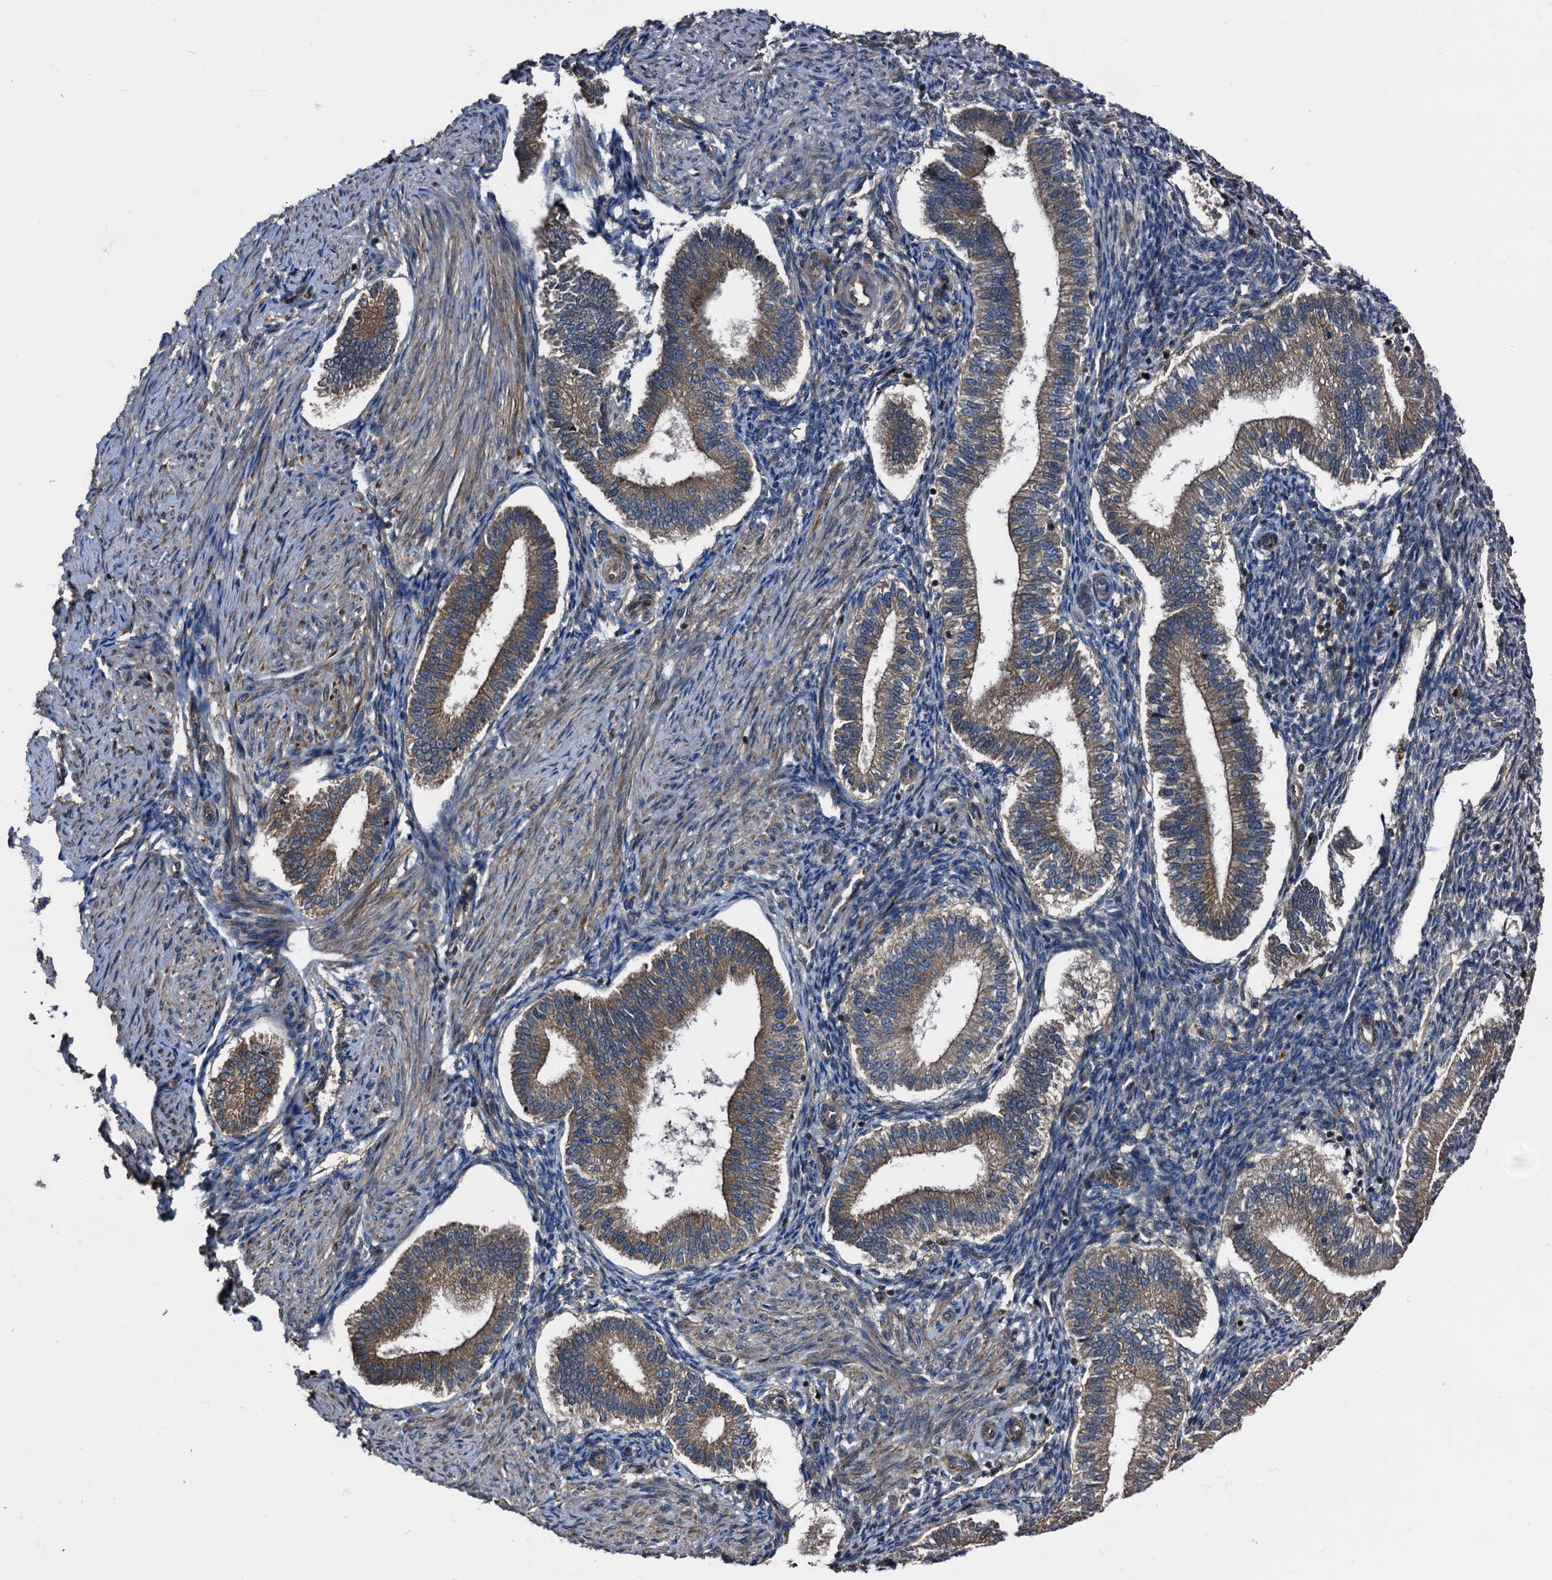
{"staining": {"intensity": "negative", "quantity": "none", "location": "none"}, "tissue": "endometrium", "cell_type": "Cells in endometrial stroma", "image_type": "normal", "snomed": [{"axis": "morphology", "description": "Normal tissue, NOS"}, {"axis": "topography", "description": "Endometrium"}], "caption": "Immunohistochemistry image of normal human endometrium stained for a protein (brown), which displays no staining in cells in endometrial stroma. (DAB immunohistochemistry visualized using brightfield microscopy, high magnification).", "gene": "PEX5", "patient": {"sex": "female", "age": 24}}